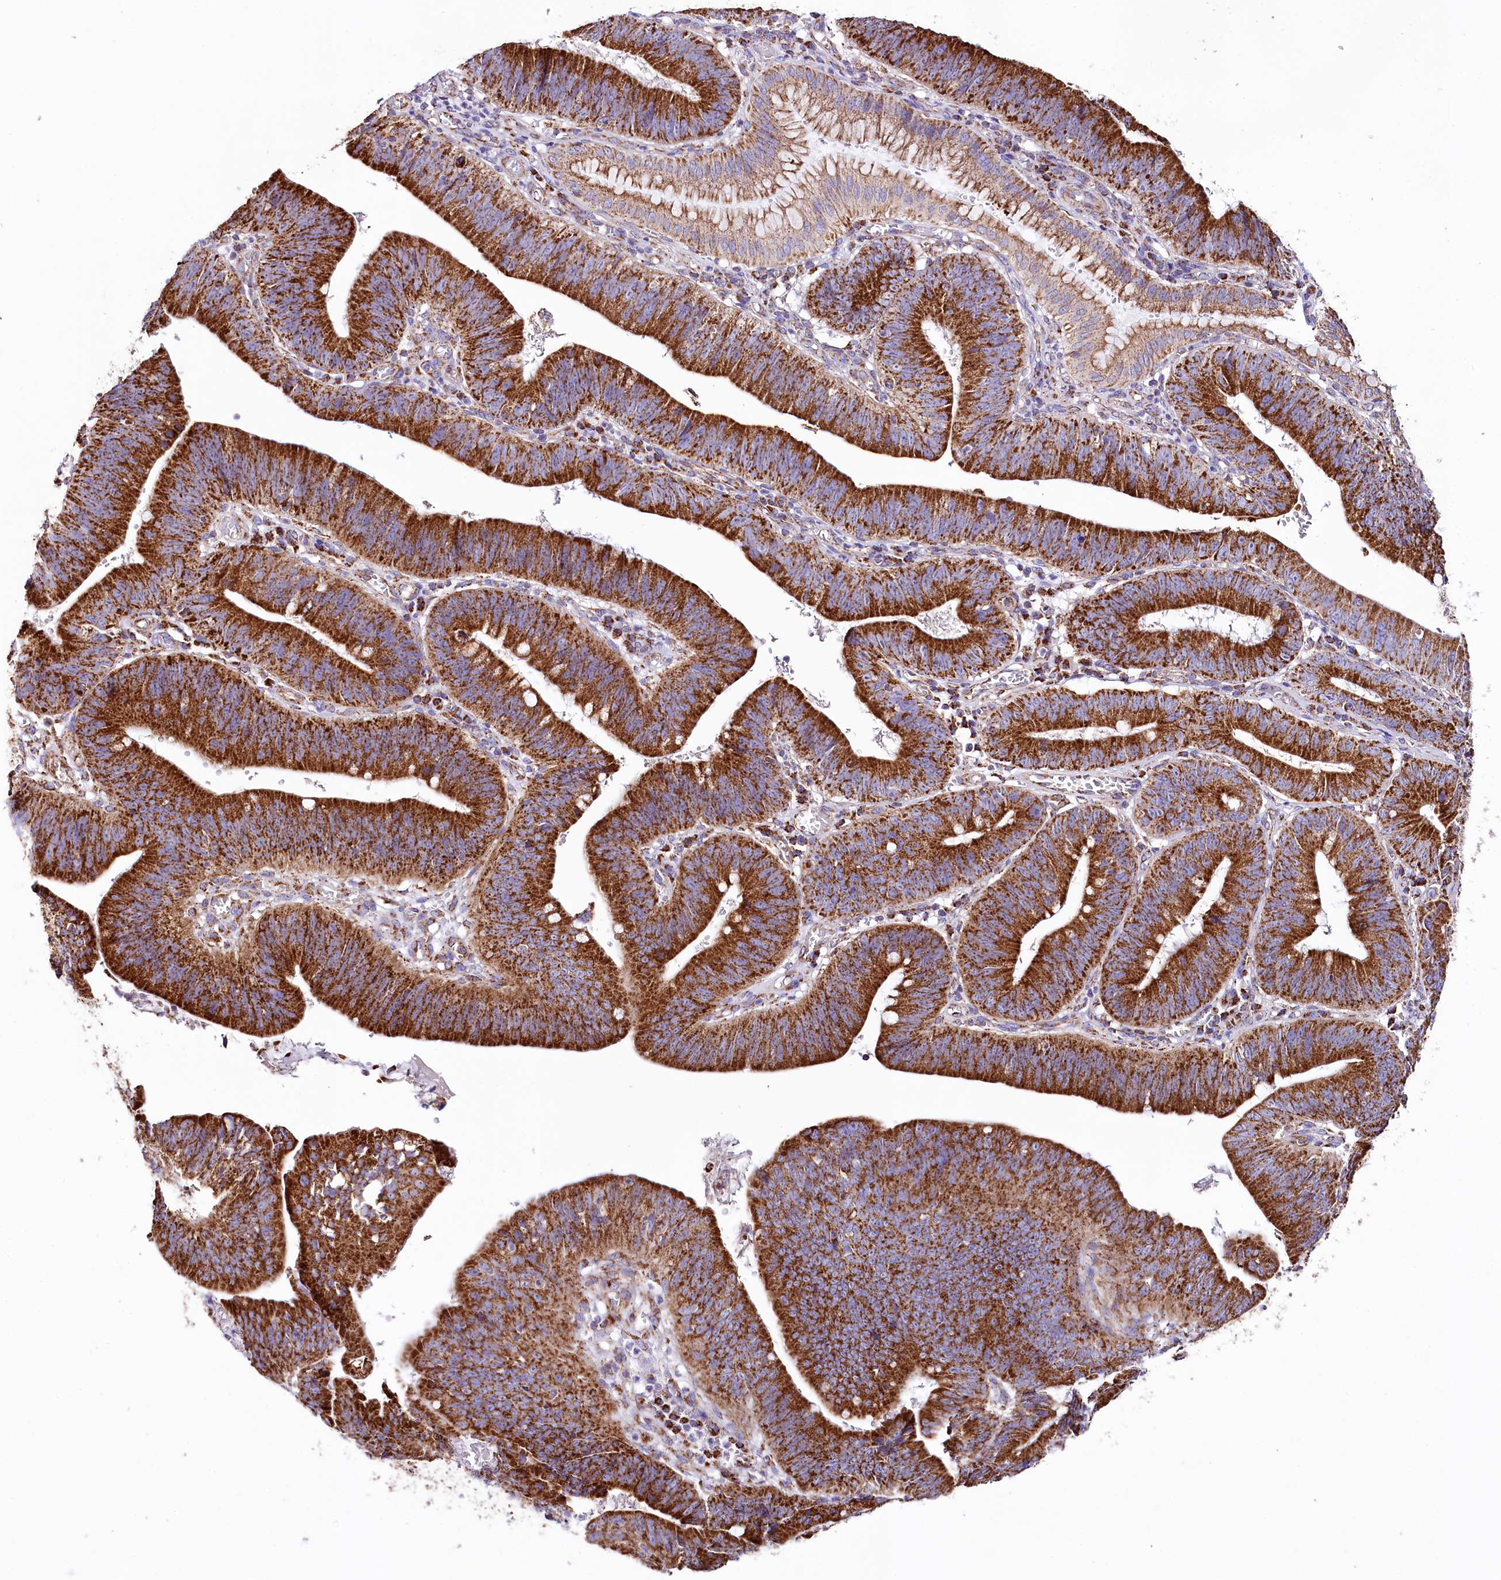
{"staining": {"intensity": "strong", "quantity": ">75%", "location": "cytoplasmic/membranous"}, "tissue": "stomach cancer", "cell_type": "Tumor cells", "image_type": "cancer", "snomed": [{"axis": "morphology", "description": "Adenocarcinoma, NOS"}, {"axis": "topography", "description": "Stomach"}], "caption": "High-power microscopy captured an IHC histopathology image of adenocarcinoma (stomach), revealing strong cytoplasmic/membranous staining in about >75% of tumor cells. (Brightfield microscopy of DAB IHC at high magnification).", "gene": "APLP2", "patient": {"sex": "male", "age": 59}}